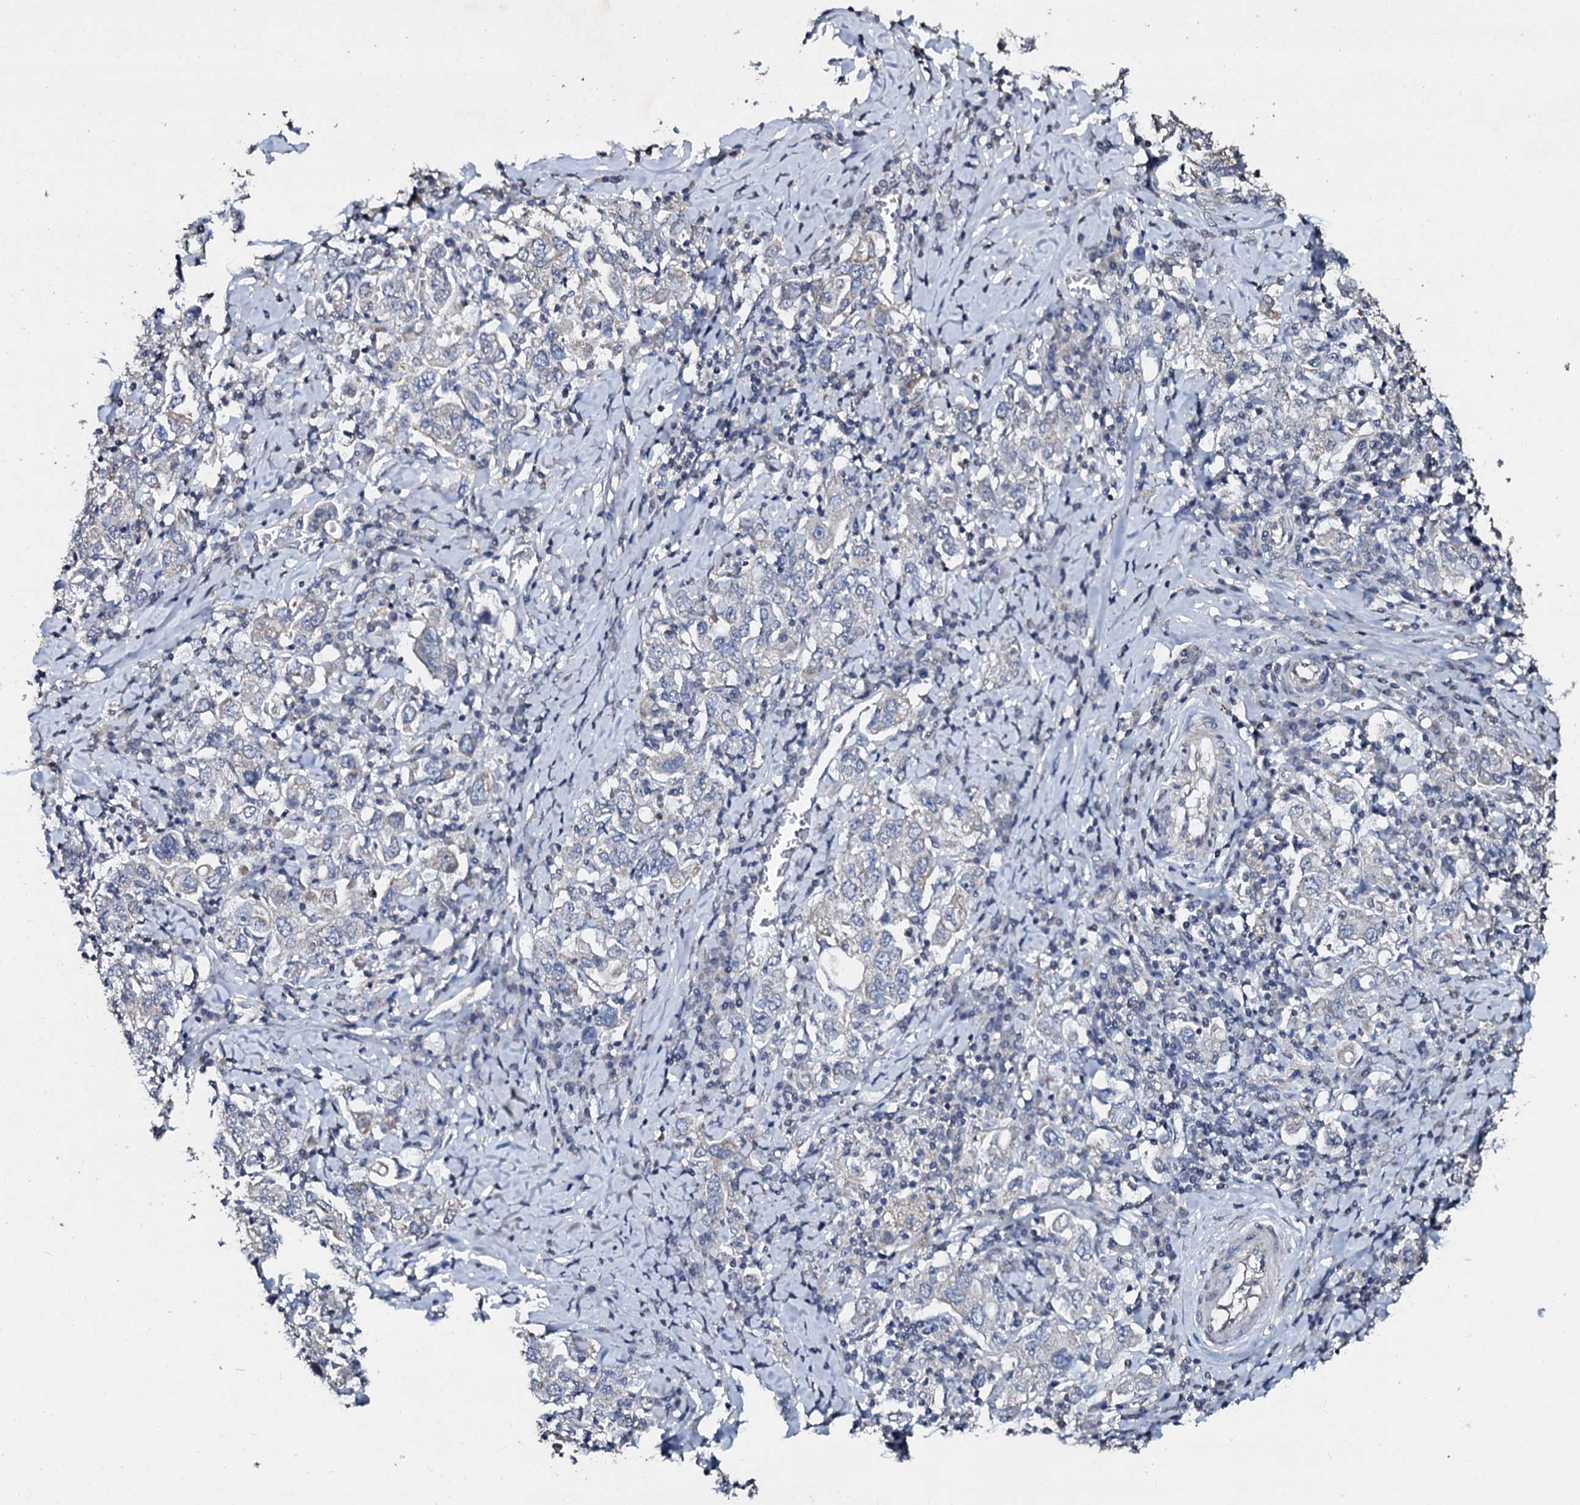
{"staining": {"intensity": "negative", "quantity": "none", "location": "none"}, "tissue": "stomach cancer", "cell_type": "Tumor cells", "image_type": "cancer", "snomed": [{"axis": "morphology", "description": "Adenocarcinoma, NOS"}, {"axis": "topography", "description": "Stomach, upper"}], "caption": "High power microscopy histopathology image of an IHC photomicrograph of adenocarcinoma (stomach), revealing no significant expression in tumor cells.", "gene": "SLC37A4", "patient": {"sex": "male", "age": 62}}